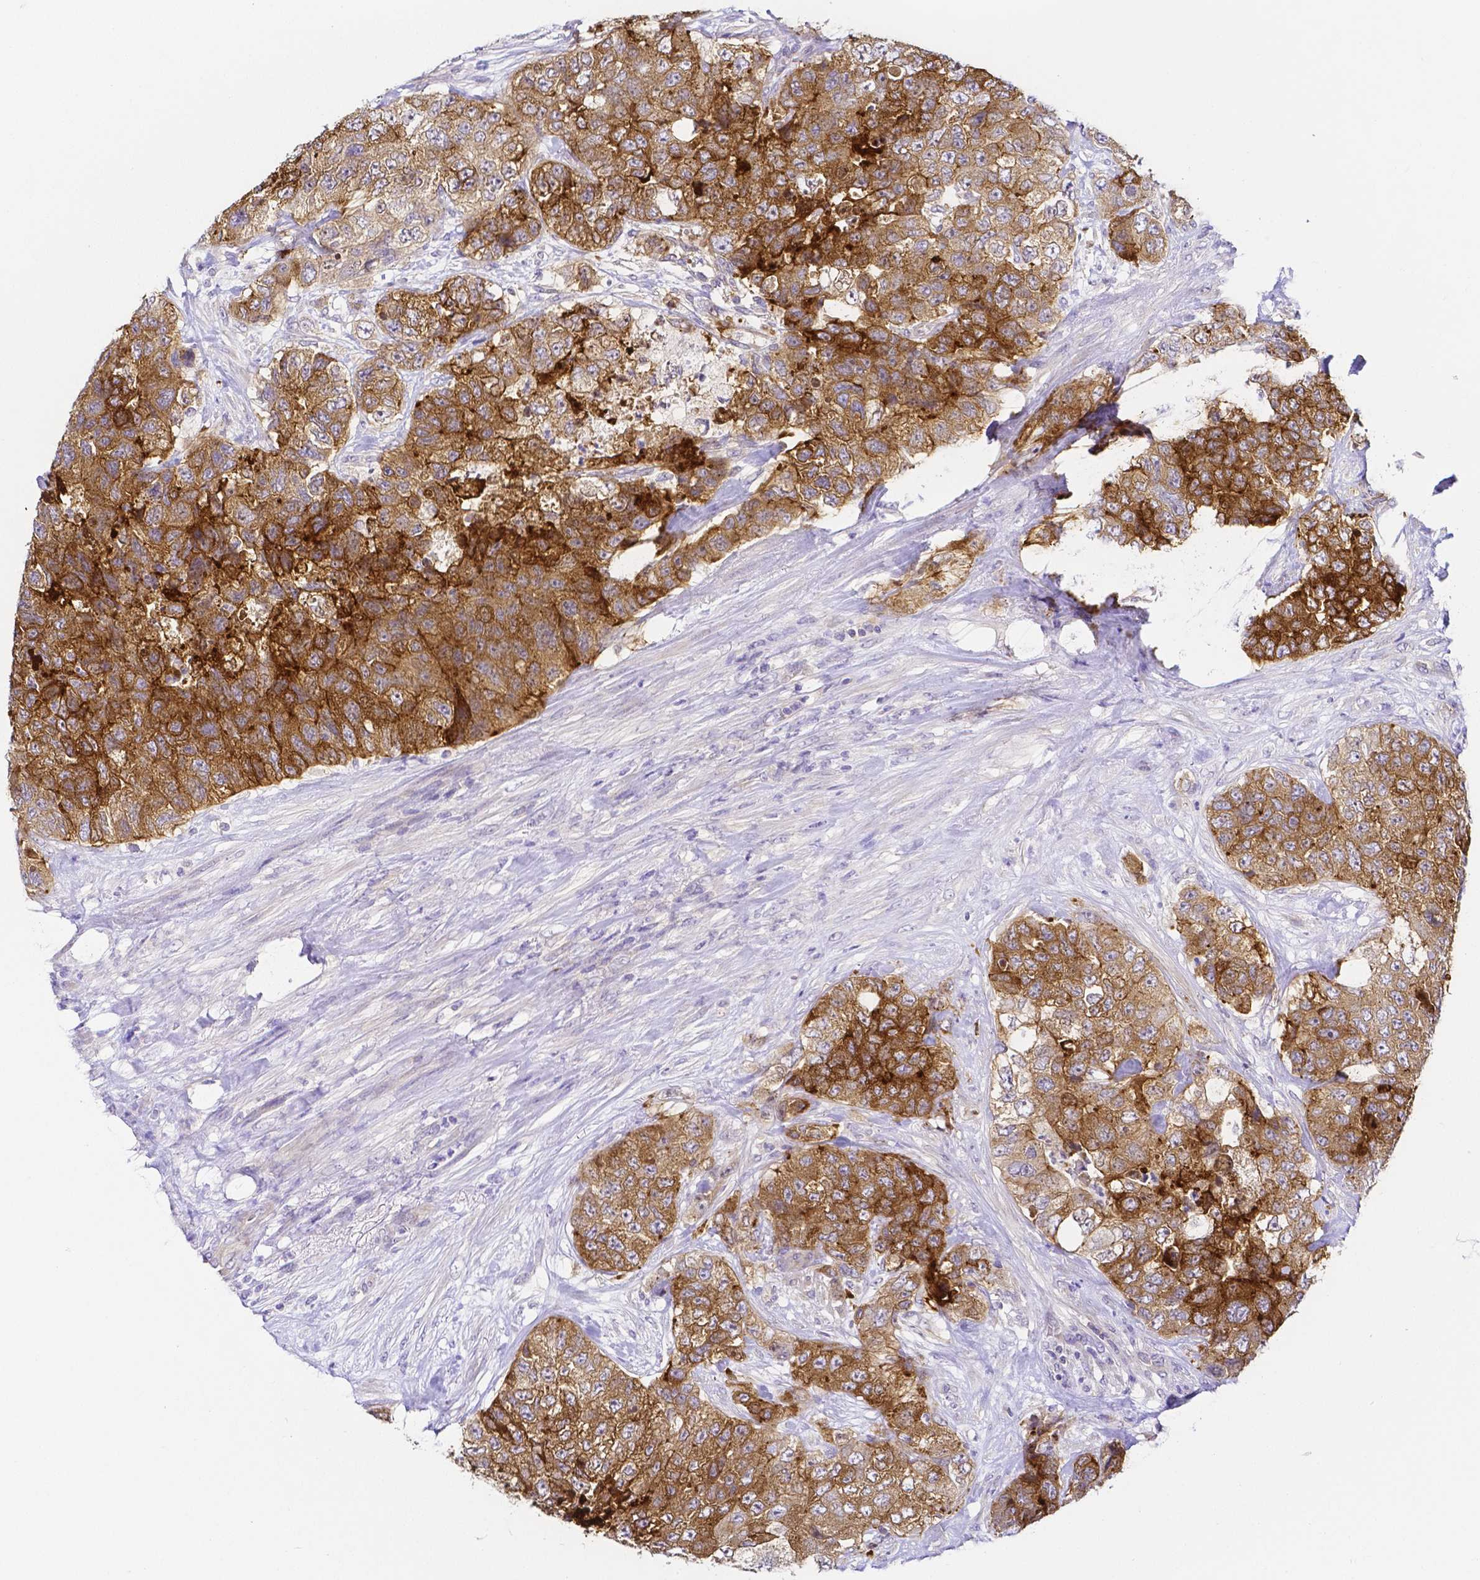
{"staining": {"intensity": "moderate", "quantity": ">75%", "location": "cytoplasmic/membranous"}, "tissue": "urothelial cancer", "cell_type": "Tumor cells", "image_type": "cancer", "snomed": [{"axis": "morphology", "description": "Urothelial carcinoma, High grade"}, {"axis": "topography", "description": "Urinary bladder"}], "caption": "Human high-grade urothelial carcinoma stained for a protein (brown) reveals moderate cytoplasmic/membranous positive positivity in approximately >75% of tumor cells.", "gene": "PKP3", "patient": {"sex": "female", "age": 78}}